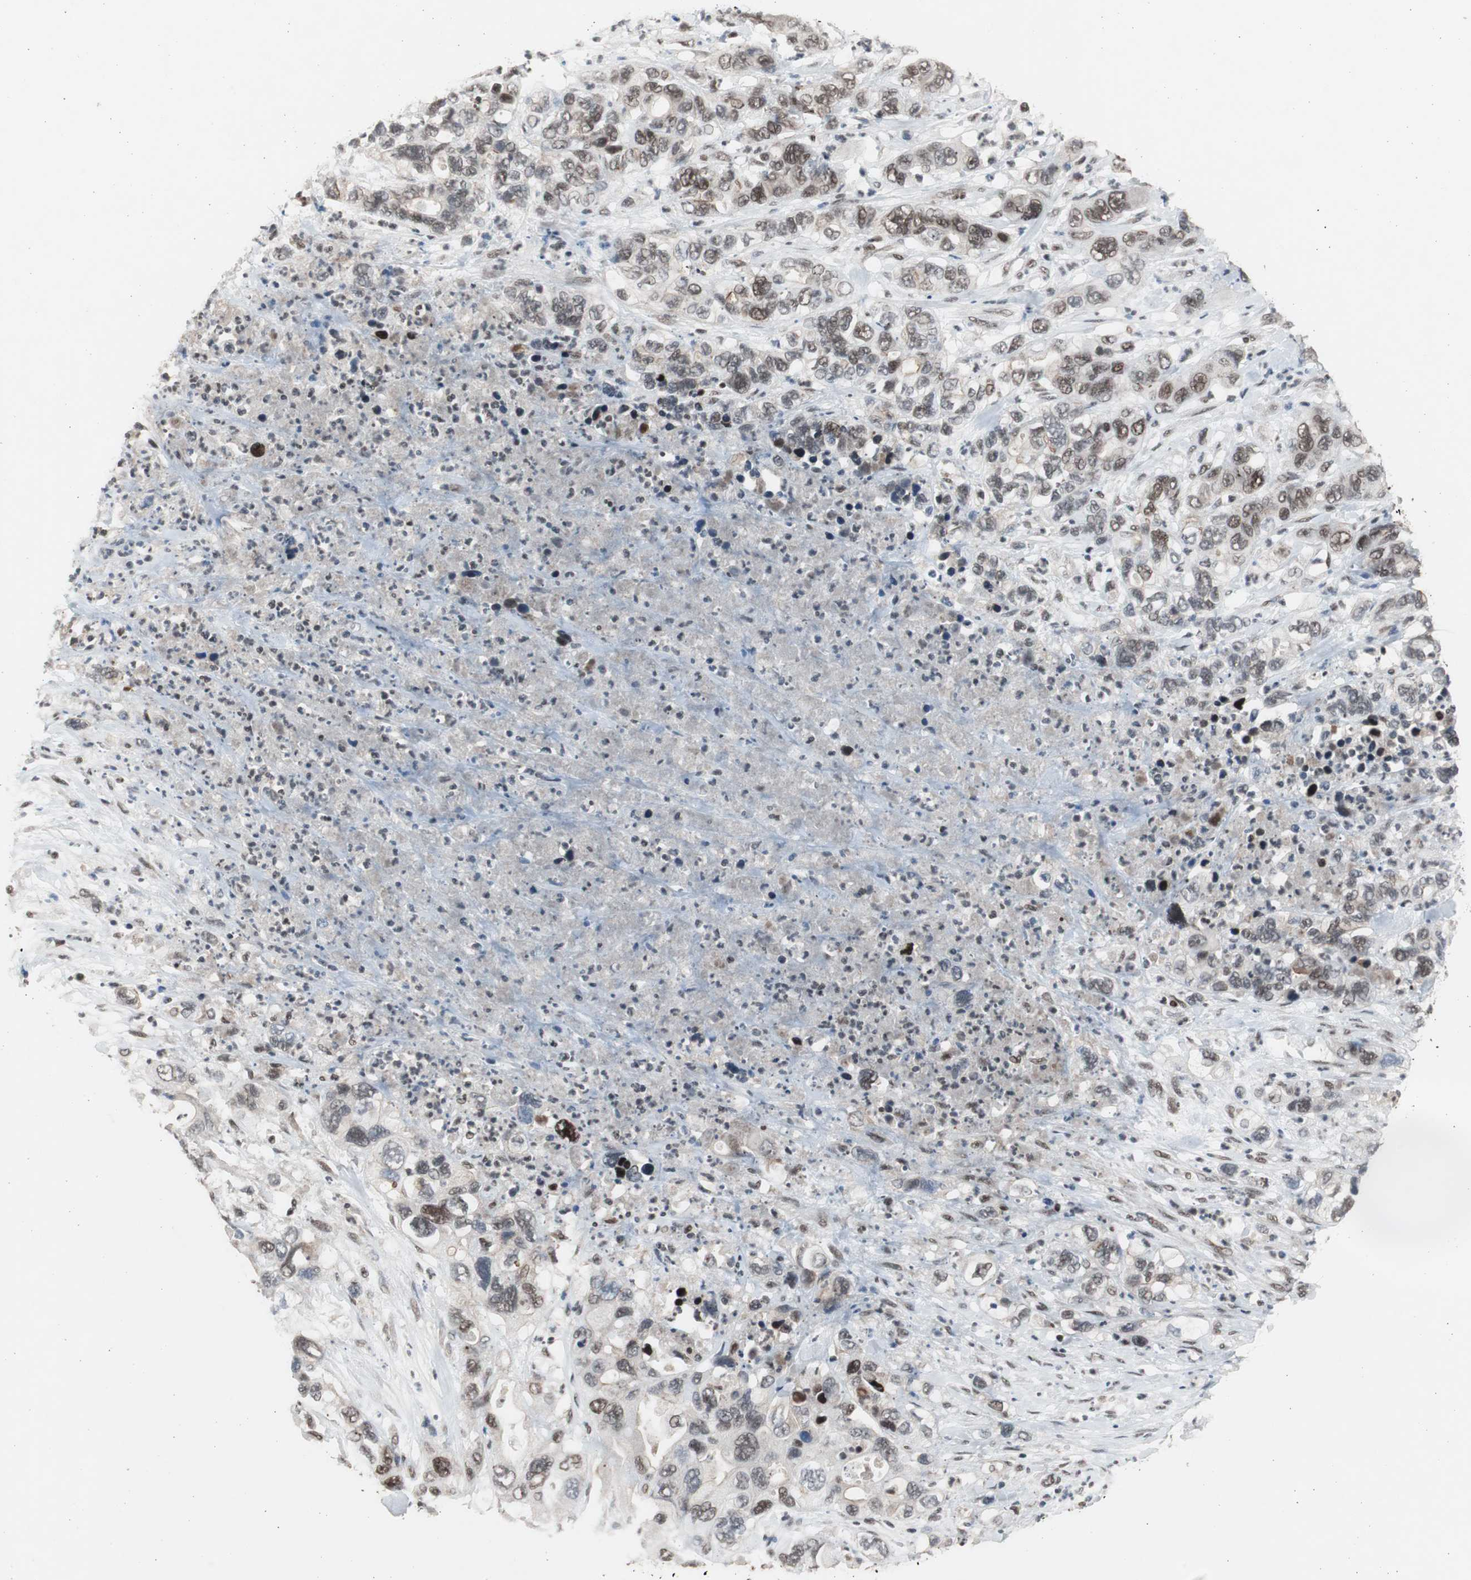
{"staining": {"intensity": "strong", "quantity": ">75%", "location": "nuclear"}, "tissue": "pancreatic cancer", "cell_type": "Tumor cells", "image_type": "cancer", "snomed": [{"axis": "morphology", "description": "Adenocarcinoma, NOS"}, {"axis": "topography", "description": "Pancreas"}], "caption": "Immunohistochemistry (IHC) of adenocarcinoma (pancreatic) reveals high levels of strong nuclear staining in about >75% of tumor cells.", "gene": "RPA1", "patient": {"sex": "female", "age": 71}}